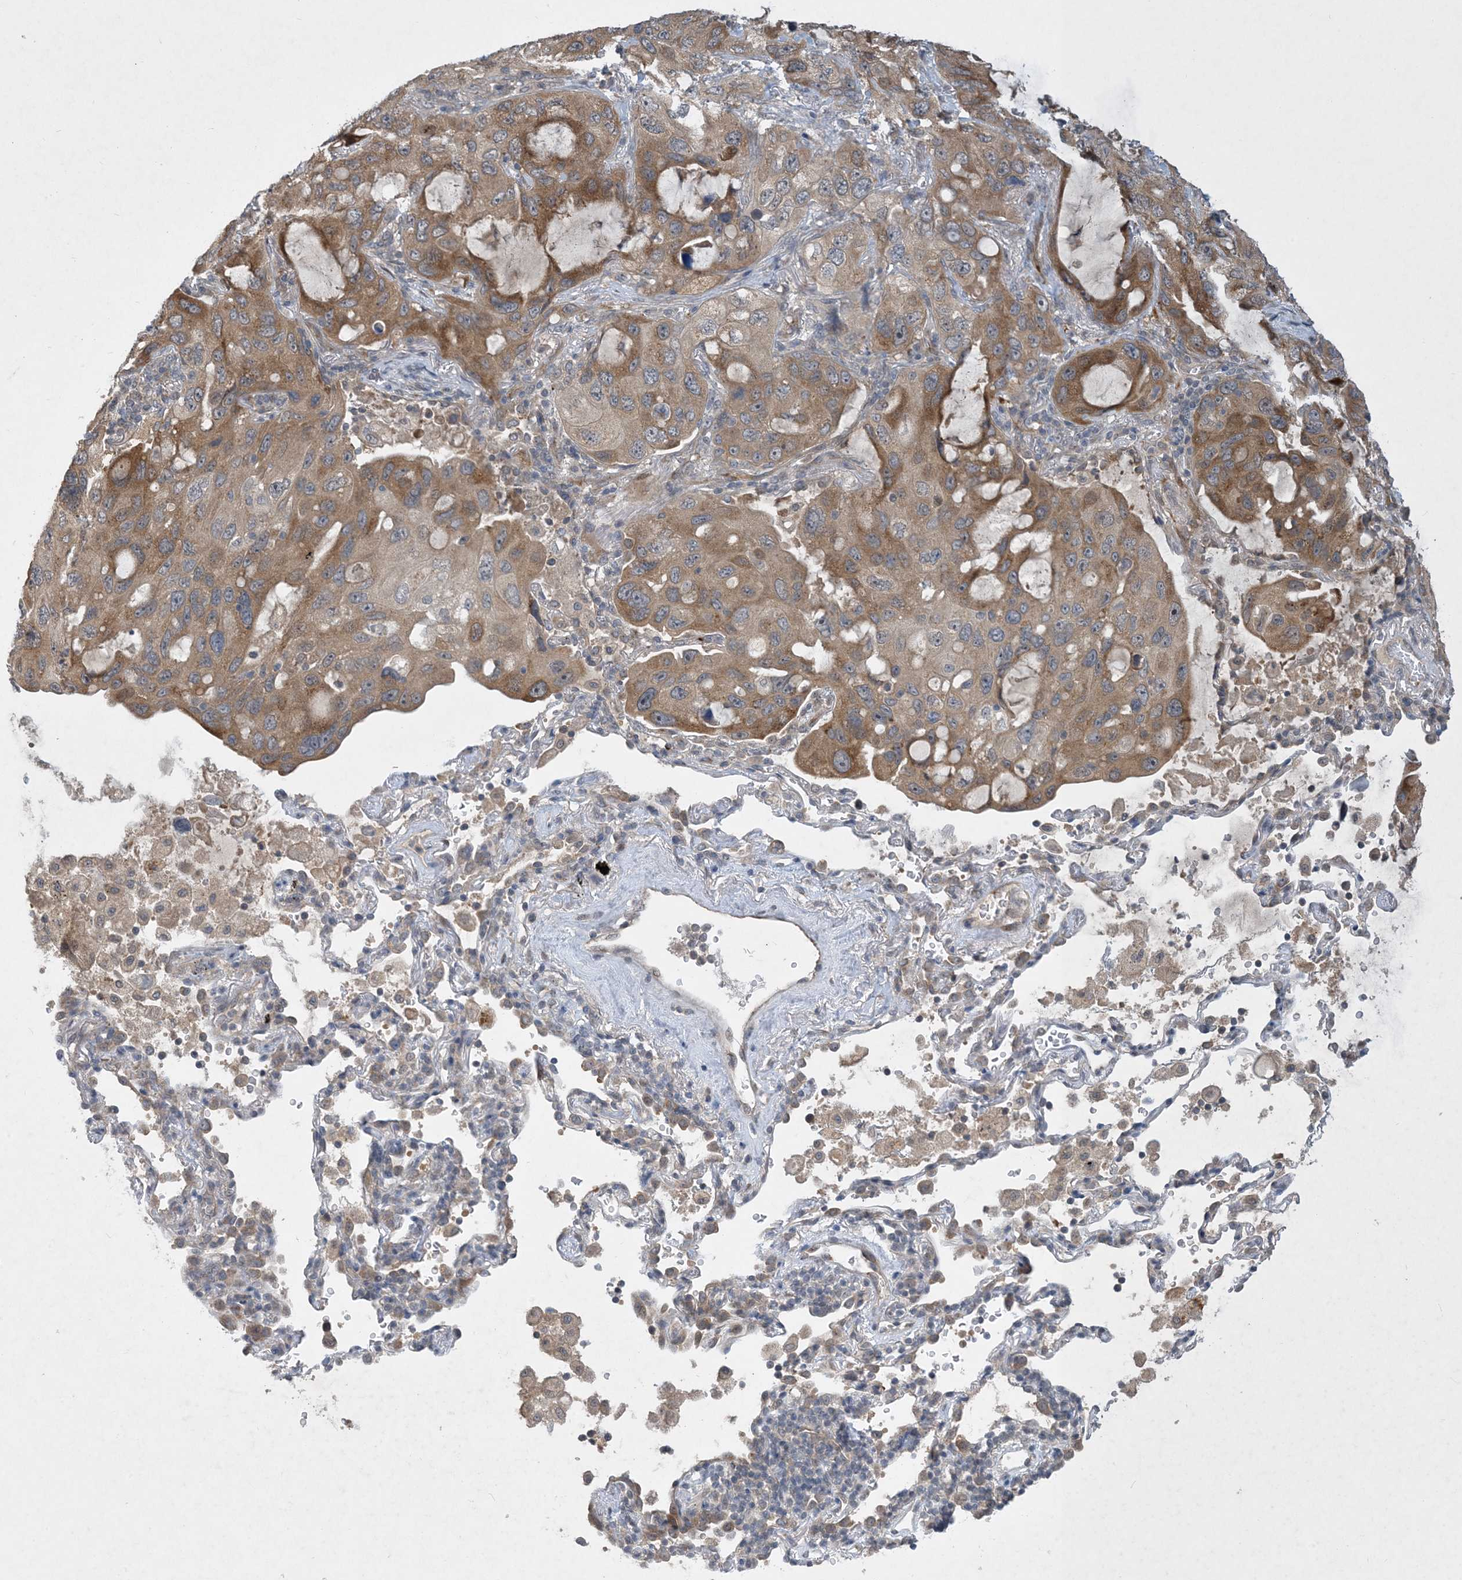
{"staining": {"intensity": "moderate", "quantity": ">75%", "location": "cytoplasmic/membranous"}, "tissue": "lung cancer", "cell_type": "Tumor cells", "image_type": "cancer", "snomed": [{"axis": "morphology", "description": "Squamous cell carcinoma, NOS"}, {"axis": "topography", "description": "Lung"}], "caption": "Tumor cells reveal medium levels of moderate cytoplasmic/membranous positivity in about >75% of cells in human lung cancer. (brown staining indicates protein expression, while blue staining denotes nuclei).", "gene": "TINAG", "patient": {"sex": "female", "age": 73}}